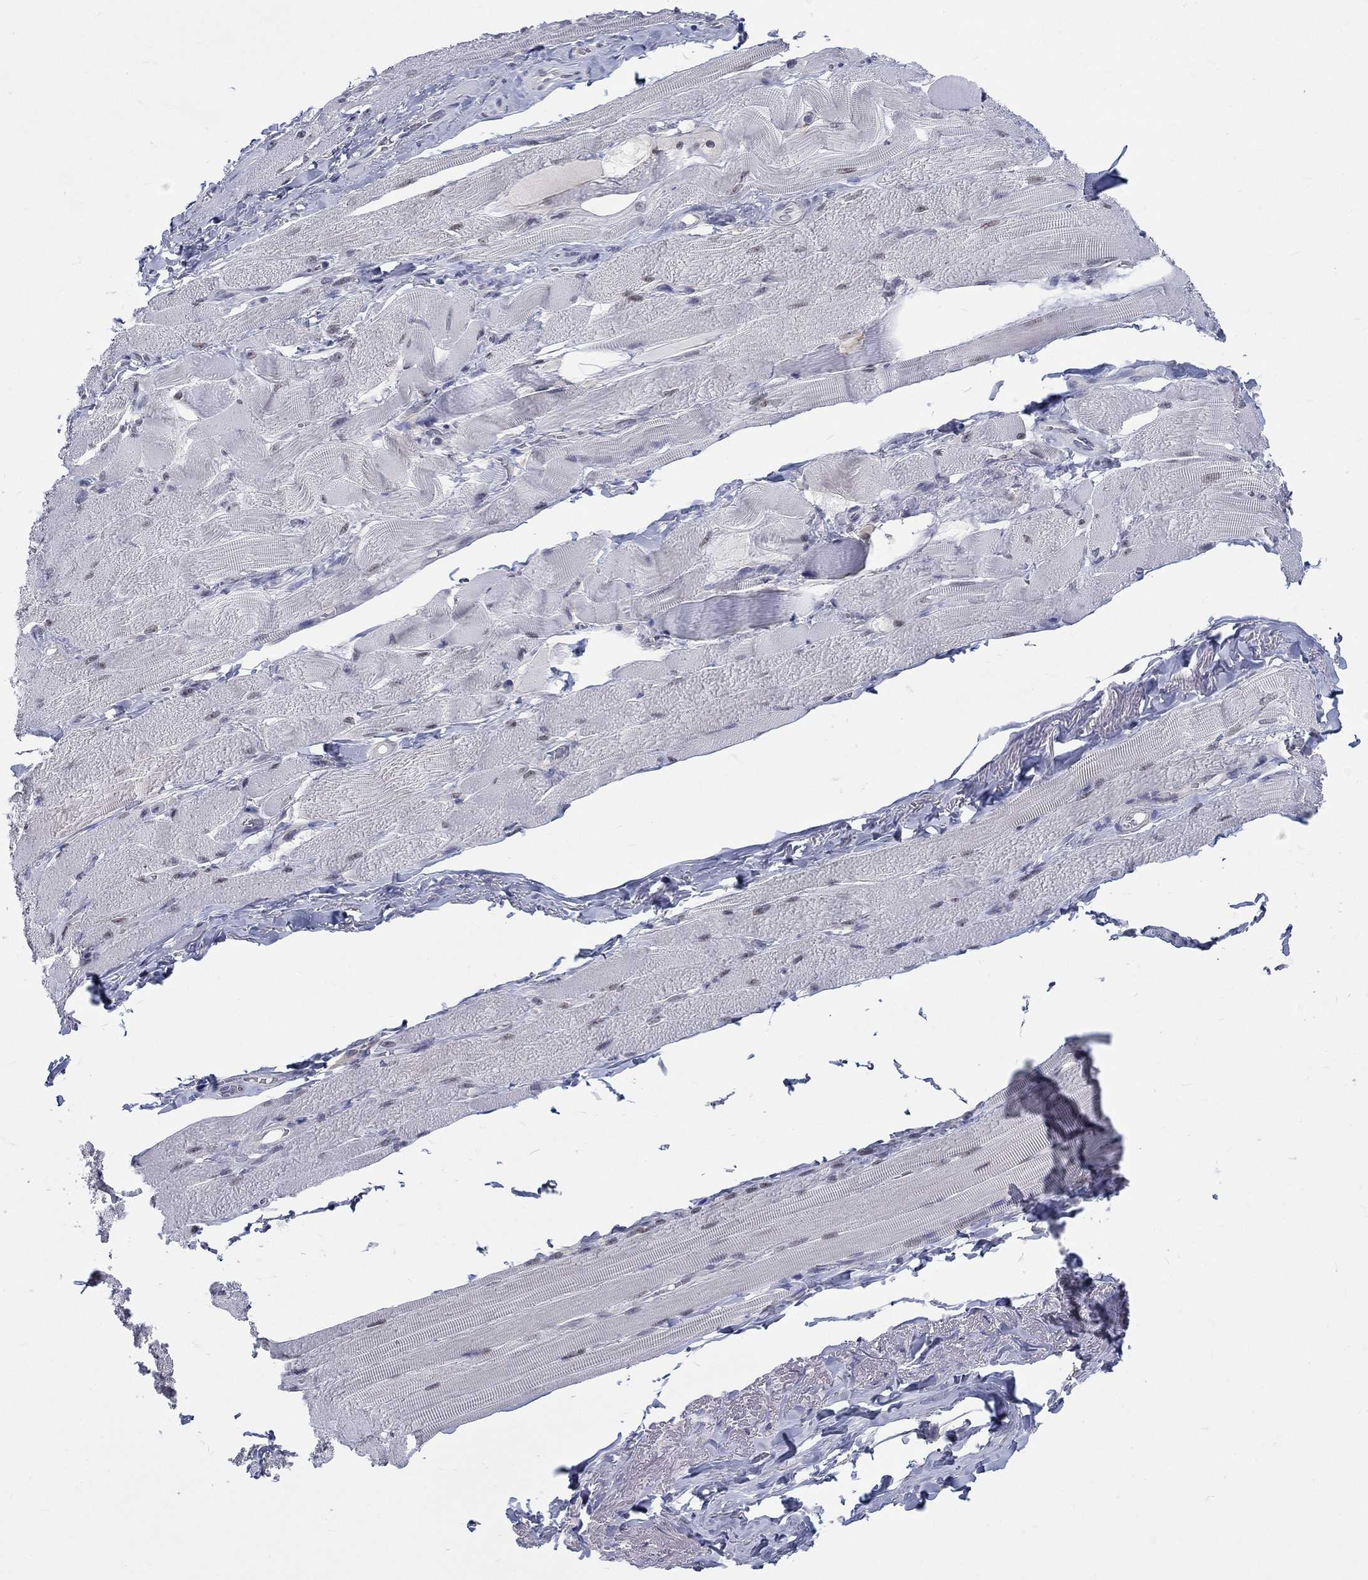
{"staining": {"intensity": "negative", "quantity": "none", "location": "none"}, "tissue": "skeletal muscle", "cell_type": "Myocytes", "image_type": "normal", "snomed": [{"axis": "morphology", "description": "Normal tissue, NOS"}, {"axis": "topography", "description": "Skeletal muscle"}, {"axis": "topography", "description": "Anal"}, {"axis": "topography", "description": "Peripheral nerve tissue"}], "caption": "DAB (3,3'-diaminobenzidine) immunohistochemical staining of normal human skeletal muscle shows no significant expression in myocytes.", "gene": "EGFLAM", "patient": {"sex": "male", "age": 53}}